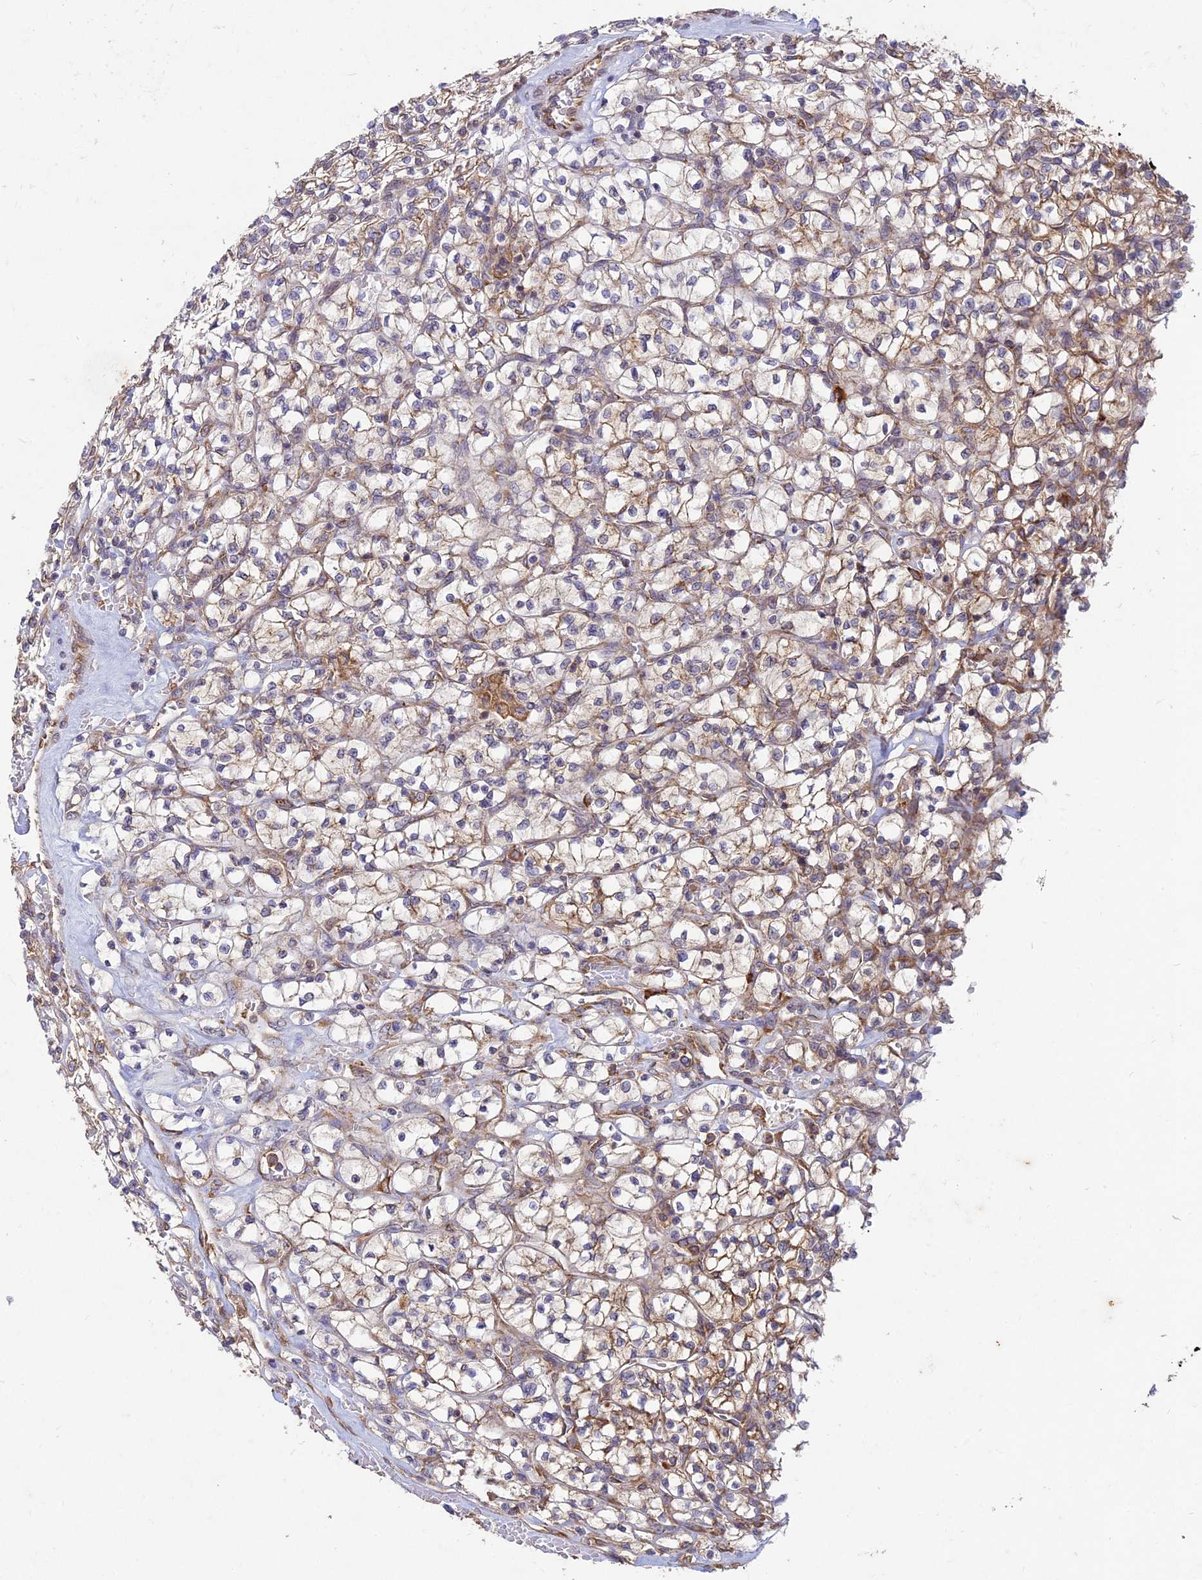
{"staining": {"intensity": "moderate", "quantity": "<25%", "location": "cytoplasmic/membranous"}, "tissue": "renal cancer", "cell_type": "Tumor cells", "image_type": "cancer", "snomed": [{"axis": "morphology", "description": "Adenocarcinoma, NOS"}, {"axis": "topography", "description": "Kidney"}], "caption": "Immunohistochemistry (DAB (3,3'-diaminobenzidine)) staining of renal cancer reveals moderate cytoplasmic/membranous protein expression in approximately <25% of tumor cells.", "gene": "NXNL2", "patient": {"sex": "female", "age": 64}}